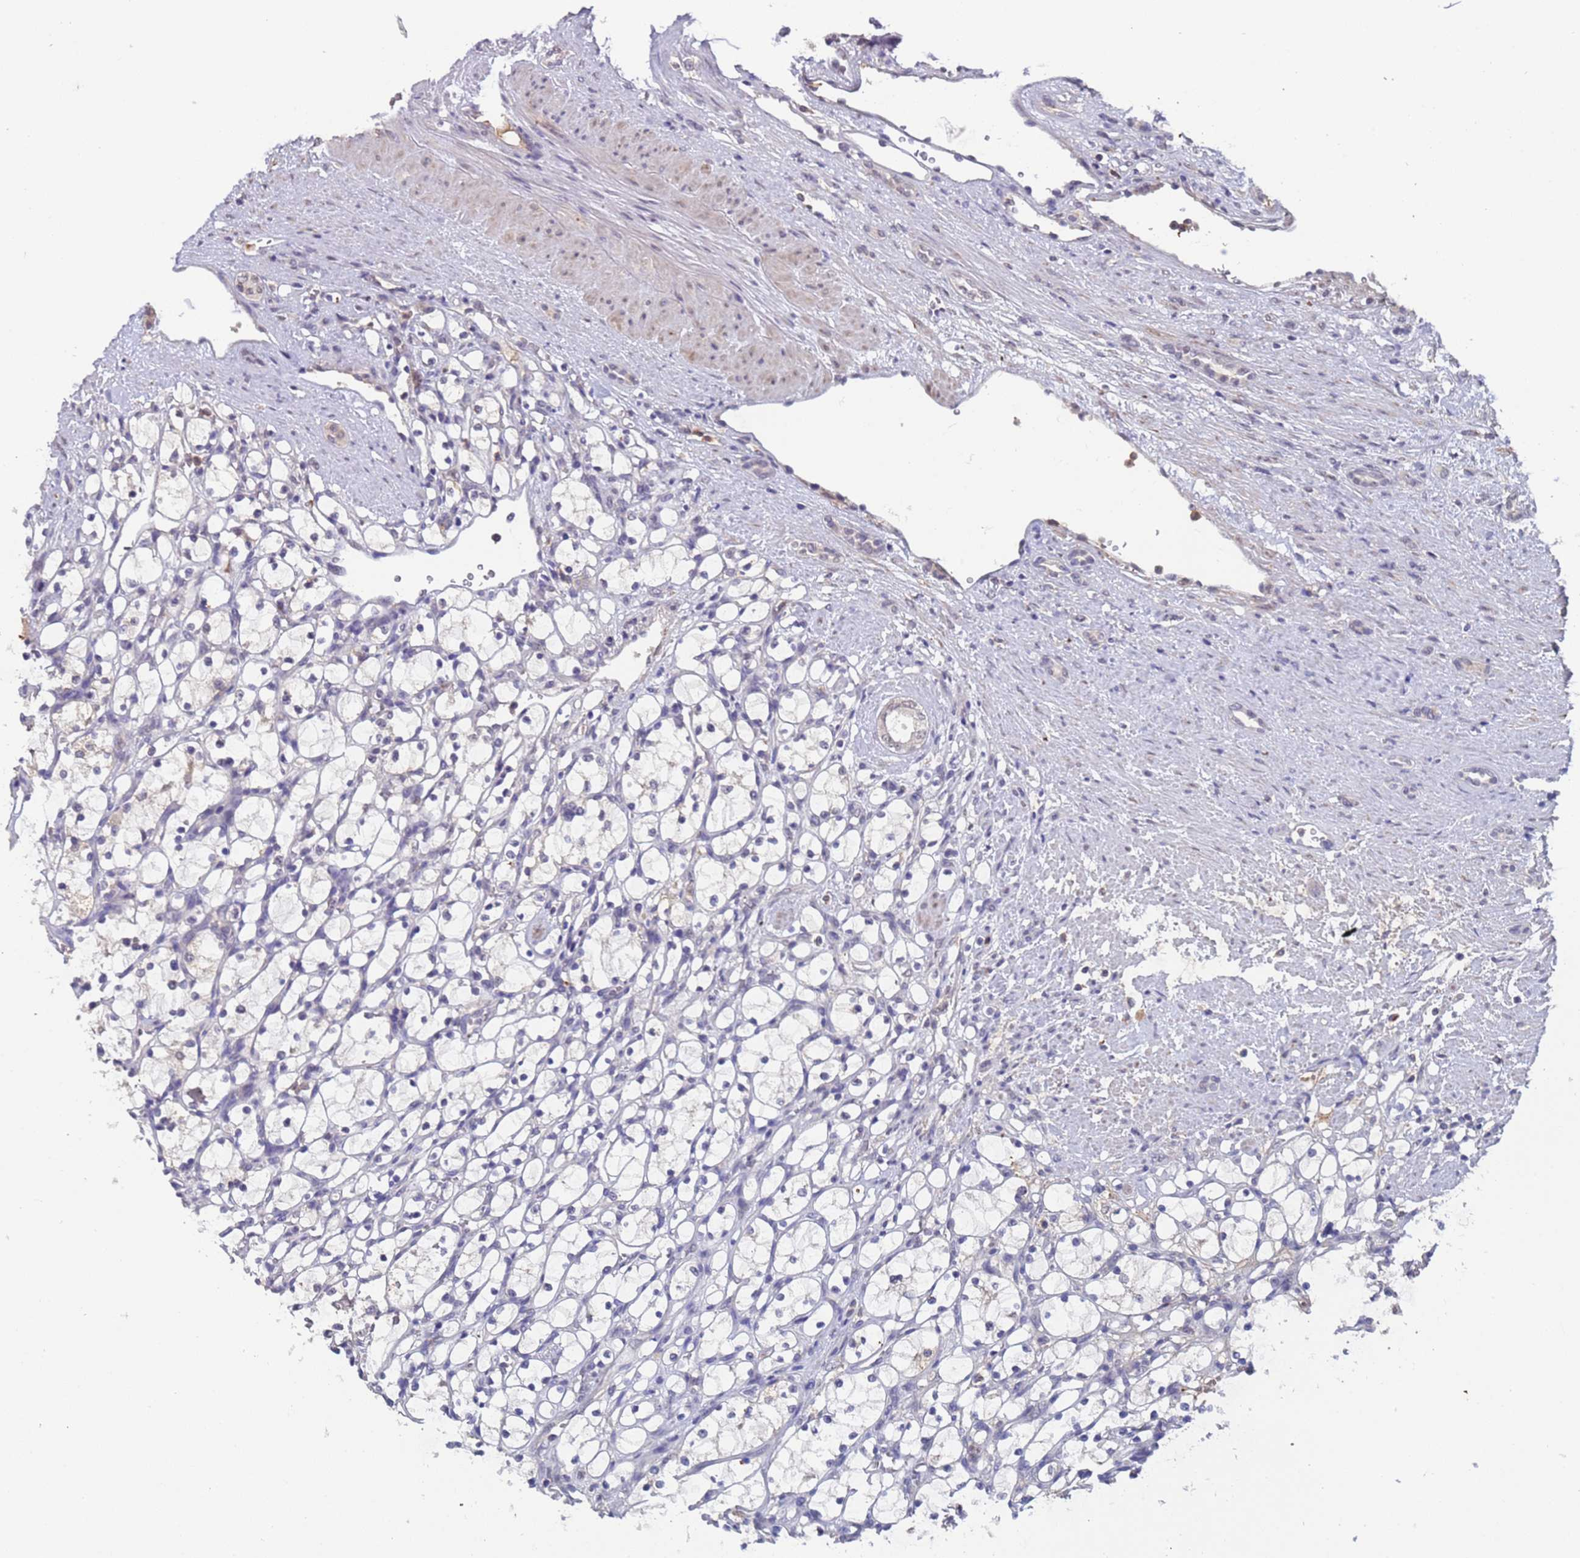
{"staining": {"intensity": "negative", "quantity": "none", "location": "none"}, "tissue": "renal cancer", "cell_type": "Tumor cells", "image_type": "cancer", "snomed": [{"axis": "morphology", "description": "Adenocarcinoma, NOS"}, {"axis": "topography", "description": "Kidney"}], "caption": "A photomicrograph of human renal adenocarcinoma is negative for staining in tumor cells.", "gene": "ZNF248", "patient": {"sex": "female", "age": 69}}